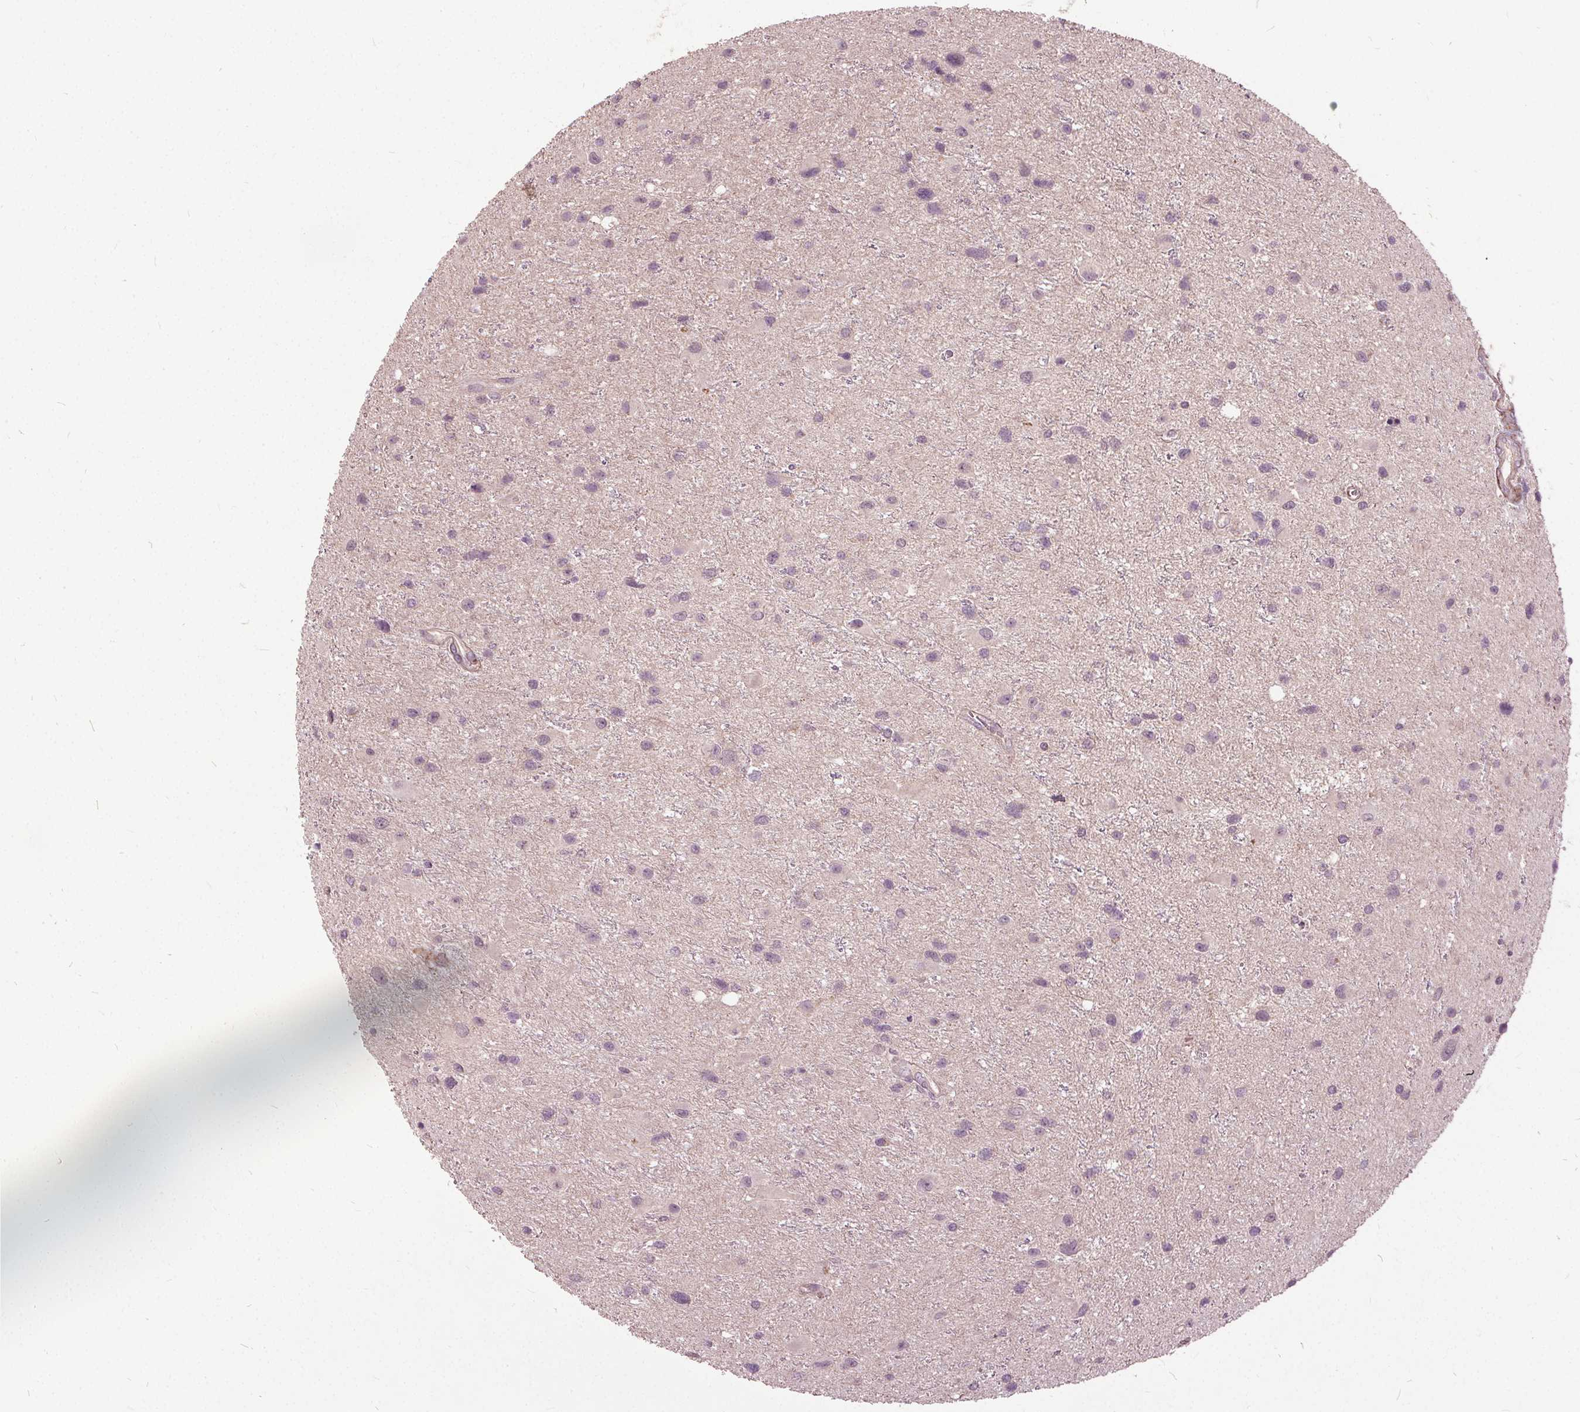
{"staining": {"intensity": "negative", "quantity": "none", "location": "none"}, "tissue": "glioma", "cell_type": "Tumor cells", "image_type": "cancer", "snomed": [{"axis": "morphology", "description": "Glioma, malignant, Low grade"}, {"axis": "topography", "description": "Brain"}], "caption": "Malignant low-grade glioma stained for a protein using immunohistochemistry (IHC) displays no expression tumor cells.", "gene": "PDGFD", "patient": {"sex": "female", "age": 32}}